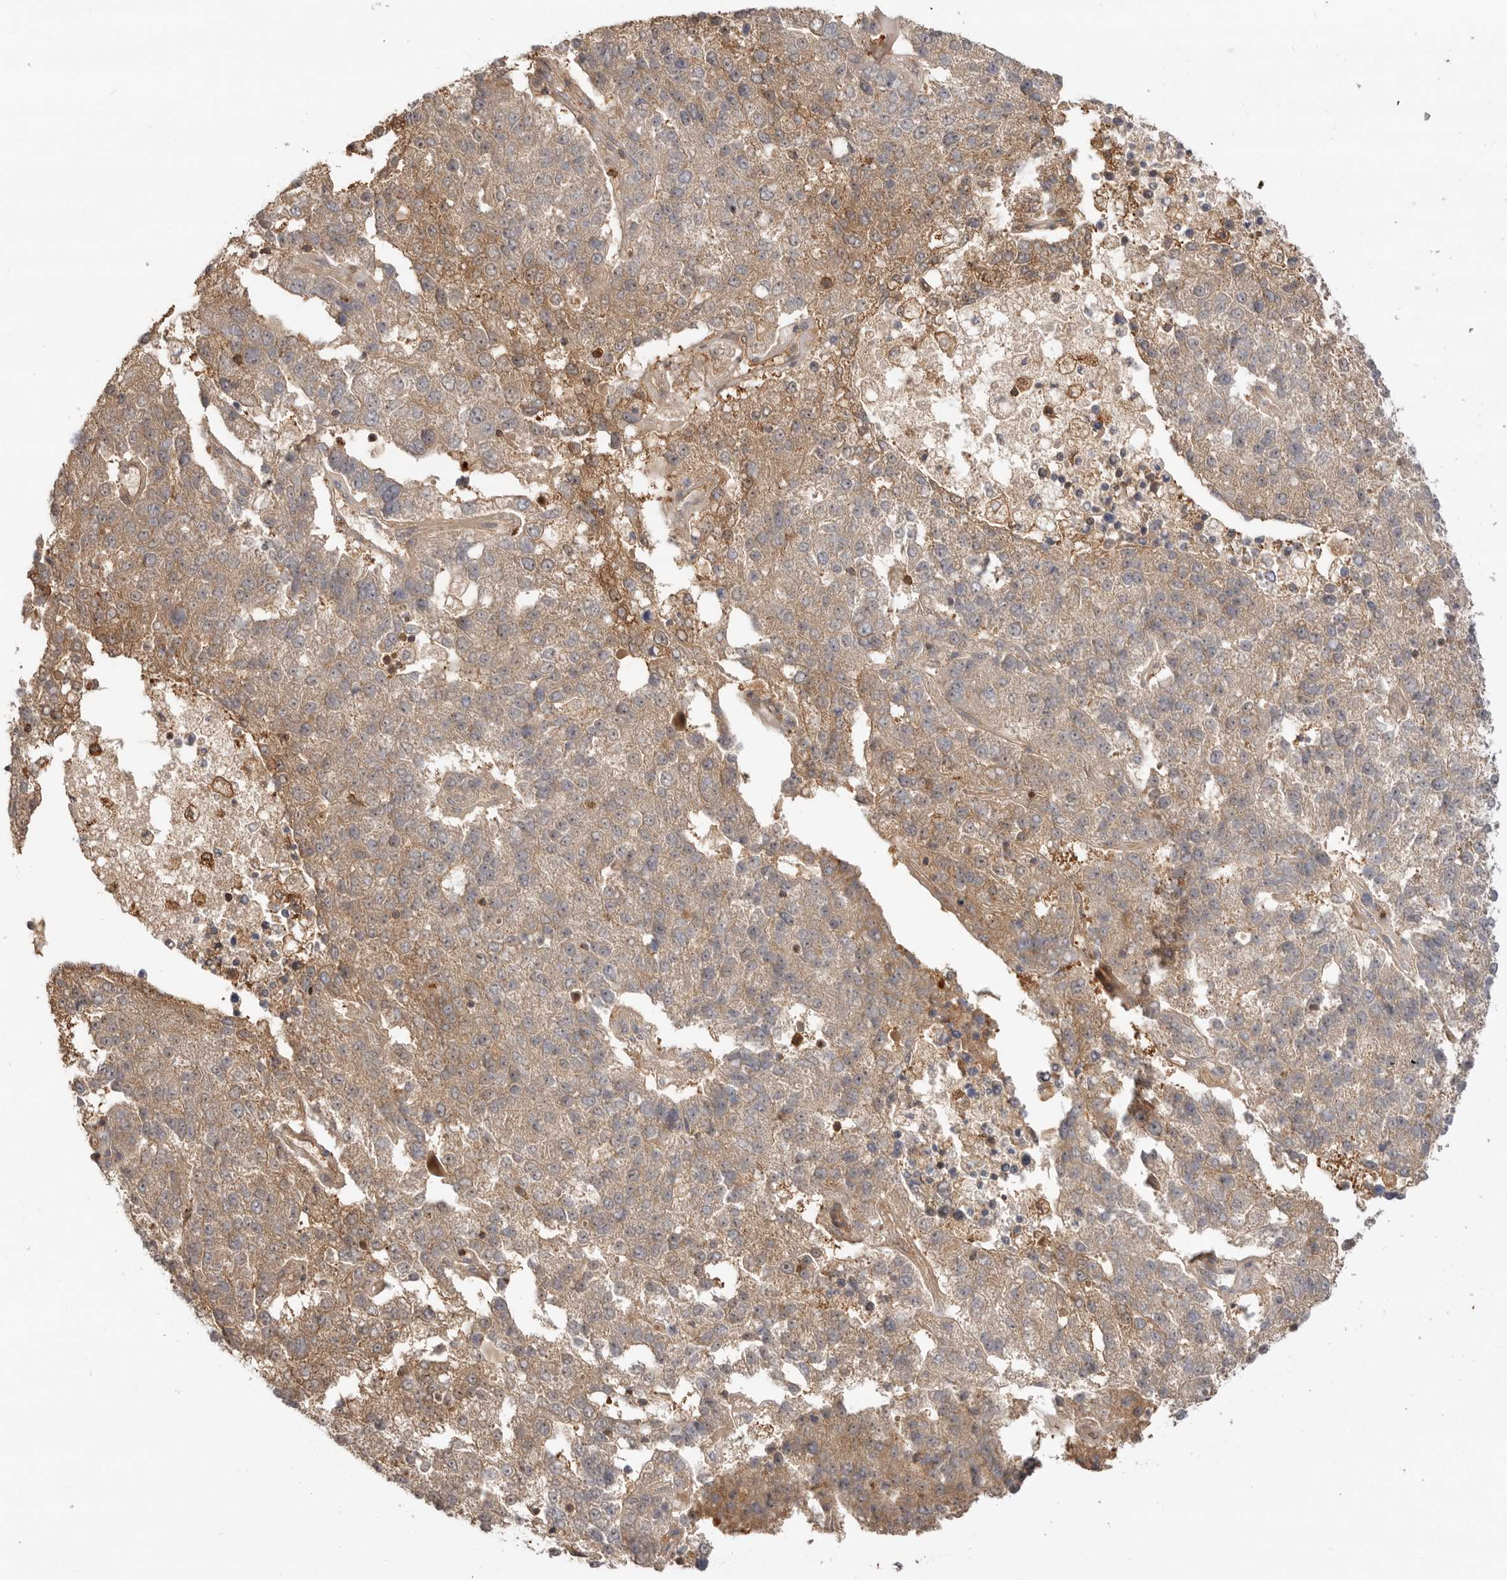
{"staining": {"intensity": "moderate", "quantity": "25%-75%", "location": "cytoplasmic/membranous"}, "tissue": "pancreatic cancer", "cell_type": "Tumor cells", "image_type": "cancer", "snomed": [{"axis": "morphology", "description": "Adenocarcinoma, NOS"}, {"axis": "topography", "description": "Pancreas"}], "caption": "Protein staining shows moderate cytoplasmic/membranous positivity in approximately 25%-75% of tumor cells in pancreatic adenocarcinoma.", "gene": "CLDN12", "patient": {"sex": "female", "age": 61}}